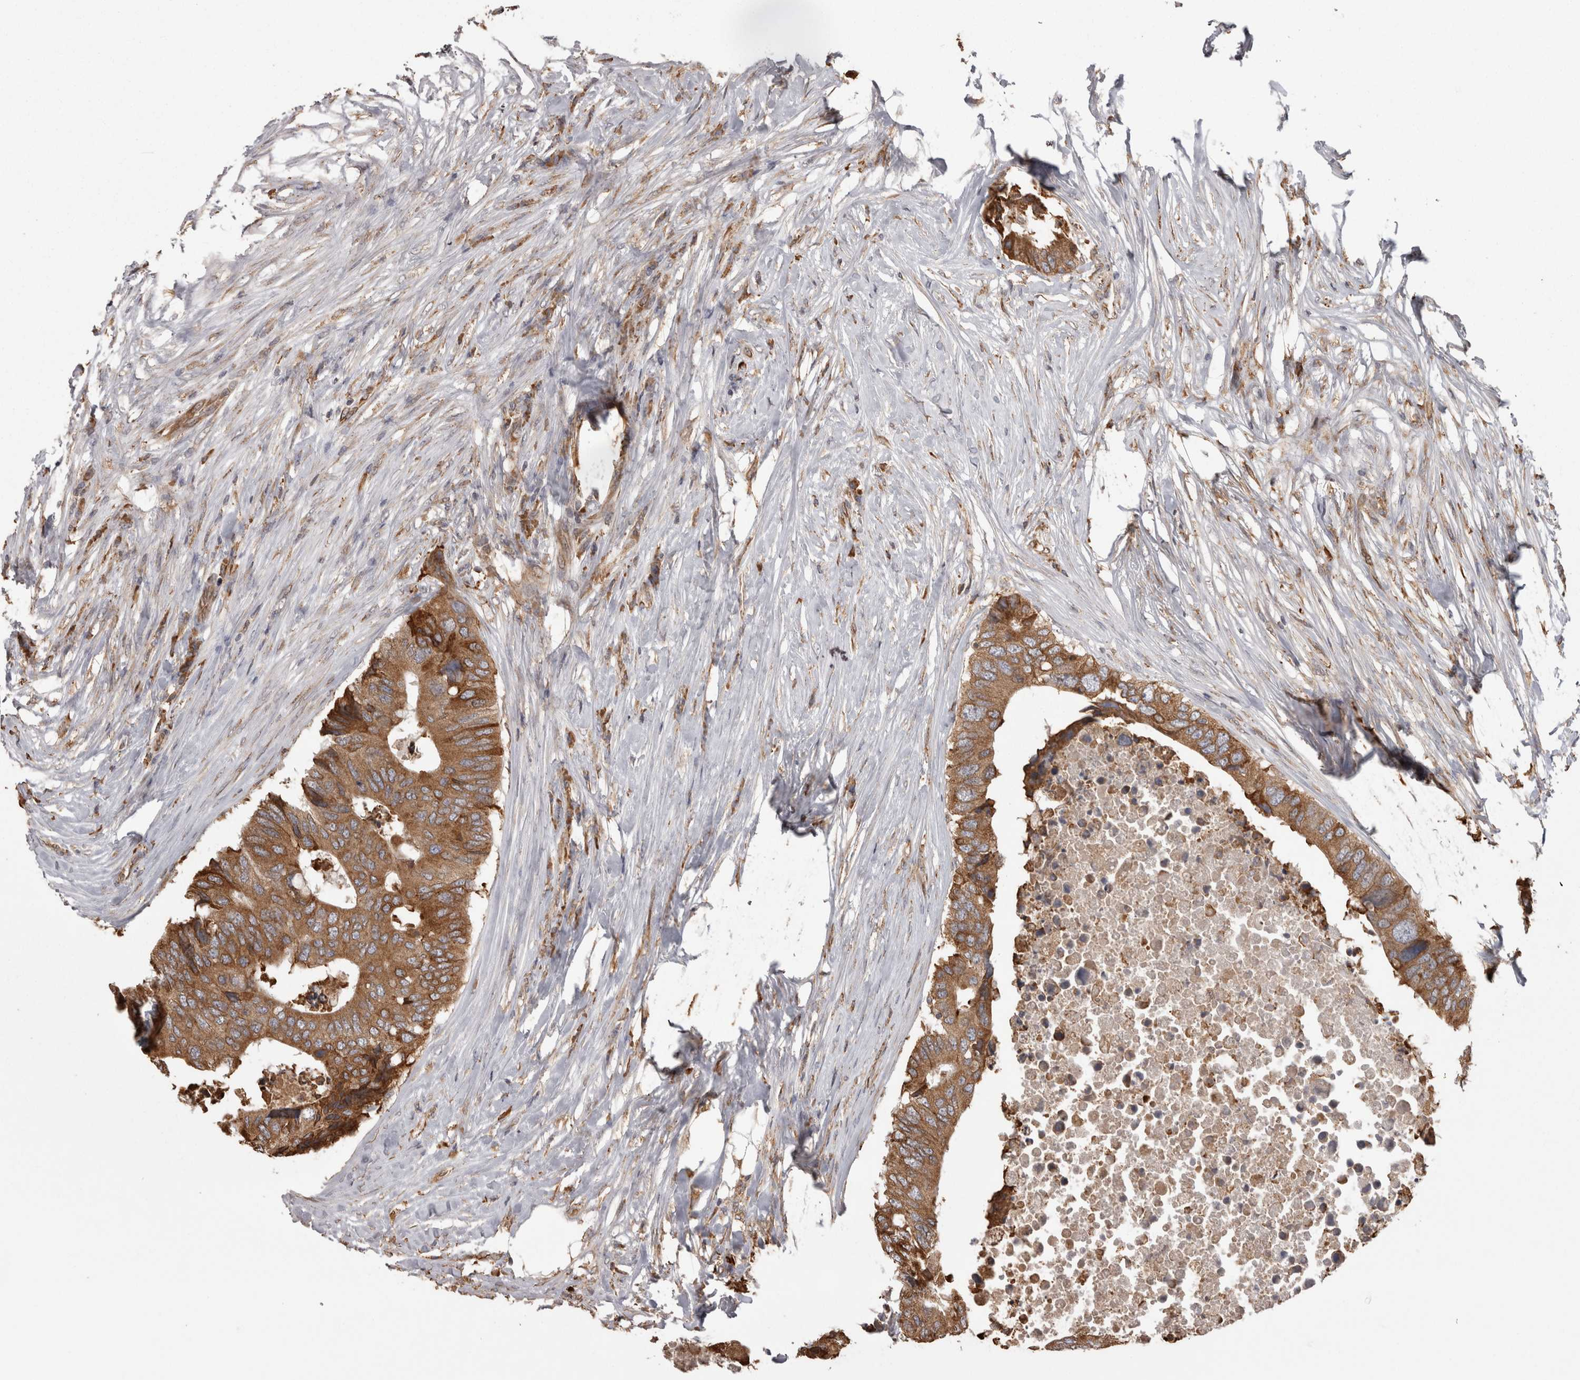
{"staining": {"intensity": "moderate", "quantity": ">75%", "location": "cytoplasmic/membranous"}, "tissue": "colorectal cancer", "cell_type": "Tumor cells", "image_type": "cancer", "snomed": [{"axis": "morphology", "description": "Adenocarcinoma, NOS"}, {"axis": "topography", "description": "Colon"}], "caption": "Colorectal cancer stained with DAB immunohistochemistry (IHC) reveals medium levels of moderate cytoplasmic/membranous positivity in about >75% of tumor cells.", "gene": "PON2", "patient": {"sex": "male", "age": 71}}